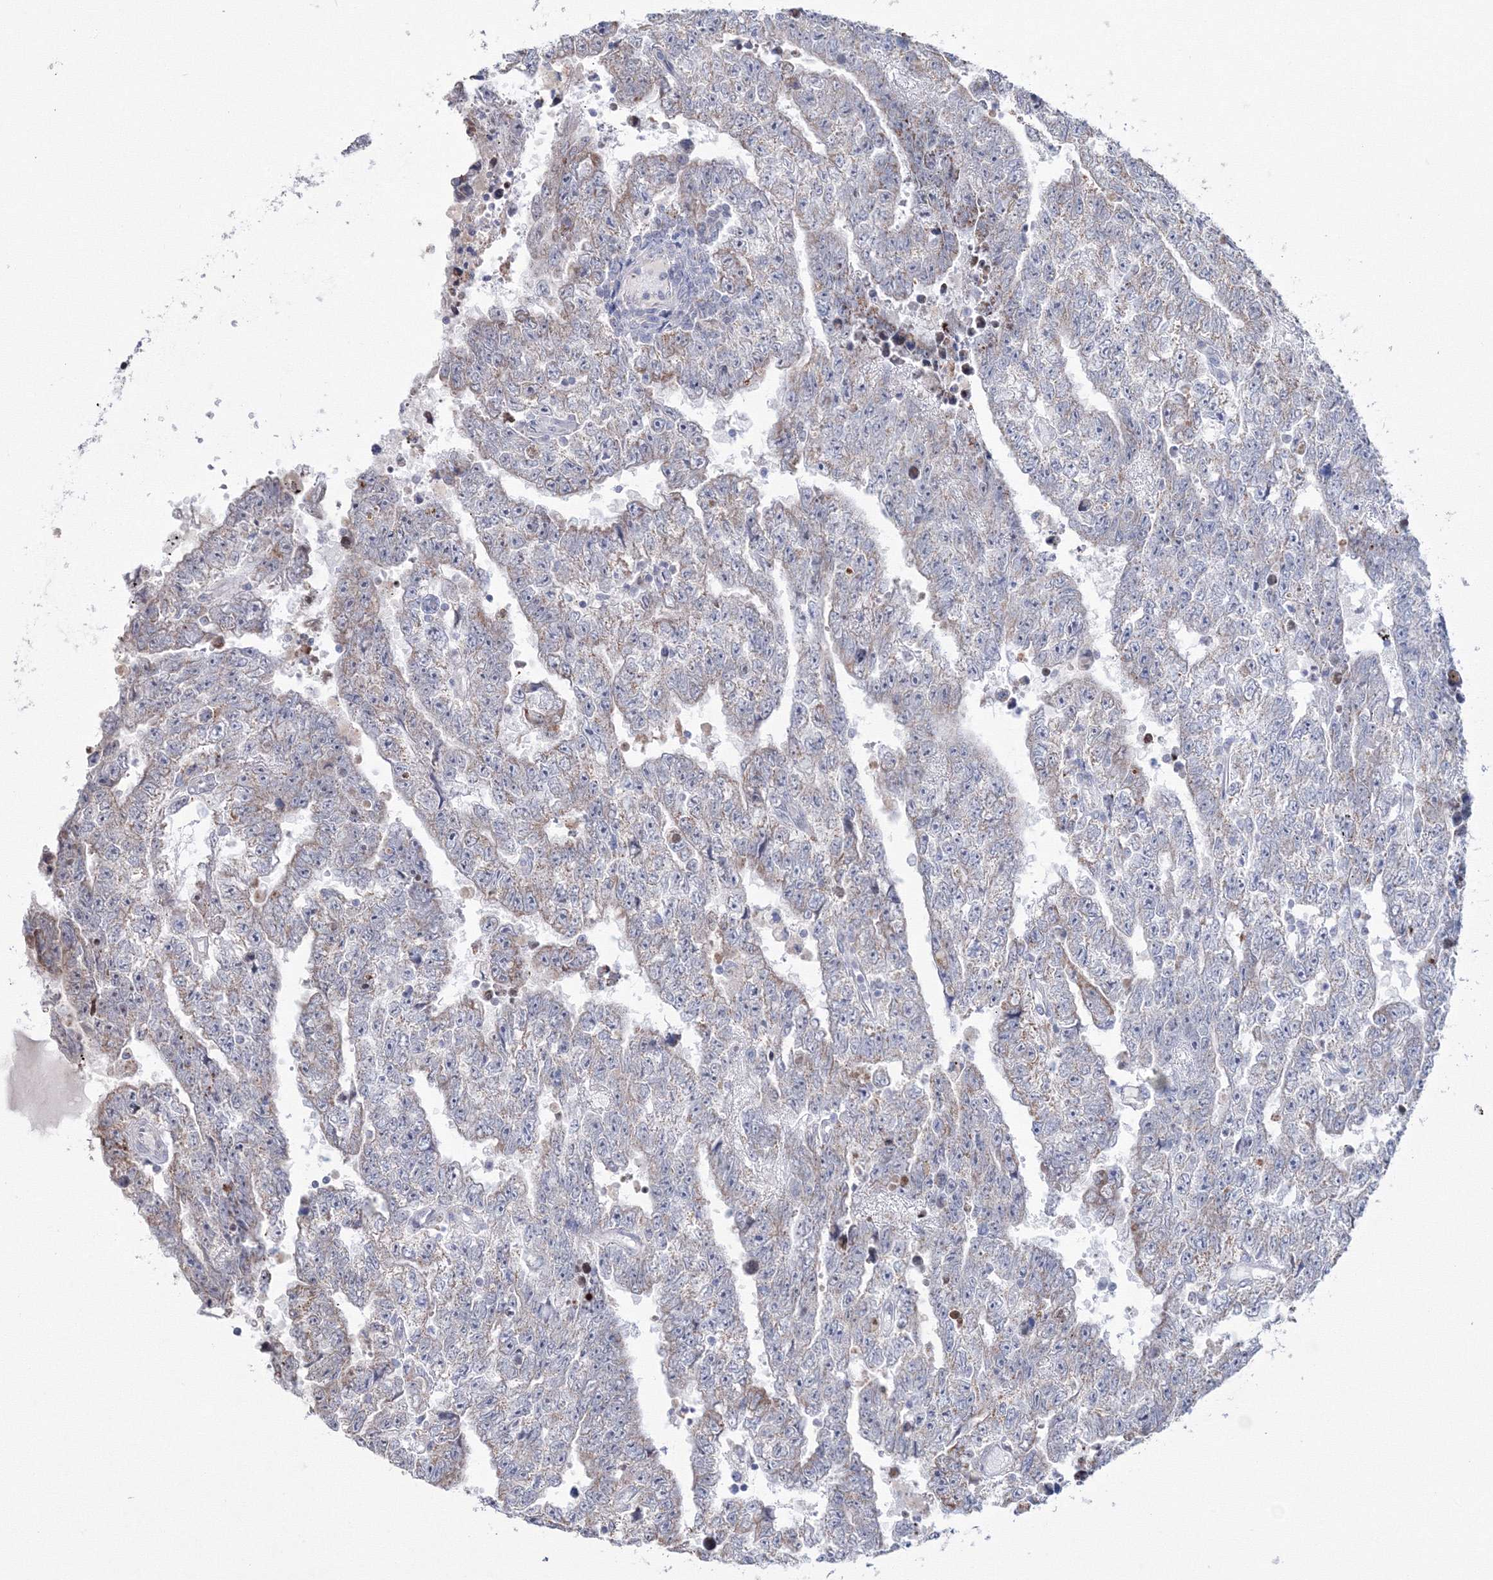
{"staining": {"intensity": "negative", "quantity": "none", "location": "none"}, "tissue": "testis cancer", "cell_type": "Tumor cells", "image_type": "cancer", "snomed": [{"axis": "morphology", "description": "Carcinoma, Embryonal, NOS"}, {"axis": "topography", "description": "Testis"}], "caption": "Histopathology image shows no significant protein positivity in tumor cells of testis embryonal carcinoma.", "gene": "GRSF1", "patient": {"sex": "male", "age": 25}}